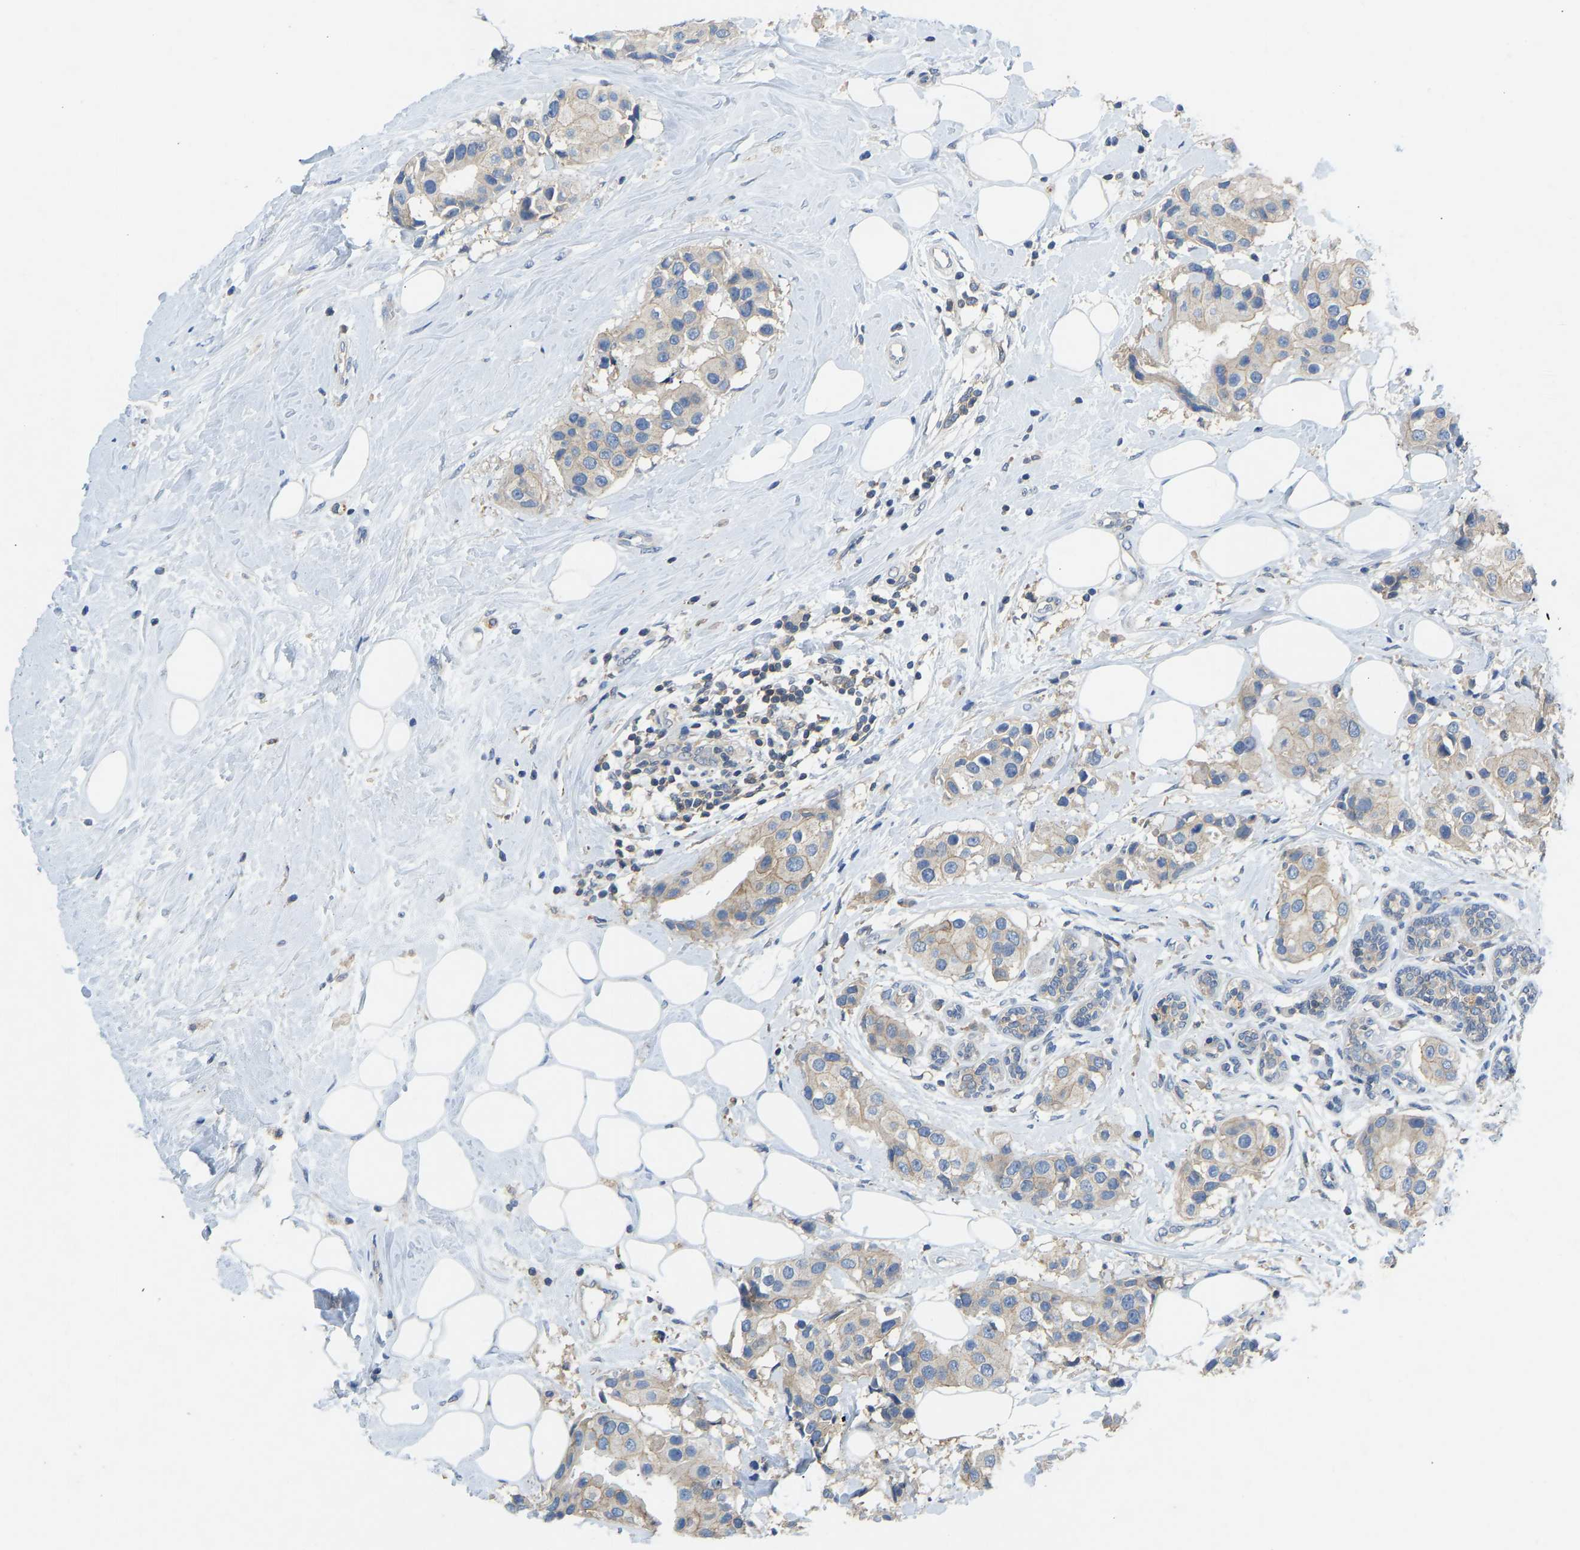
{"staining": {"intensity": "weak", "quantity": ">75%", "location": "cytoplasmic/membranous"}, "tissue": "breast cancer", "cell_type": "Tumor cells", "image_type": "cancer", "snomed": [{"axis": "morphology", "description": "Normal tissue, NOS"}, {"axis": "morphology", "description": "Duct carcinoma"}, {"axis": "topography", "description": "Breast"}], "caption": "IHC of human invasive ductal carcinoma (breast) reveals low levels of weak cytoplasmic/membranous positivity in about >75% of tumor cells. (Brightfield microscopy of DAB IHC at high magnification).", "gene": "NDRG3", "patient": {"sex": "female", "age": 39}}